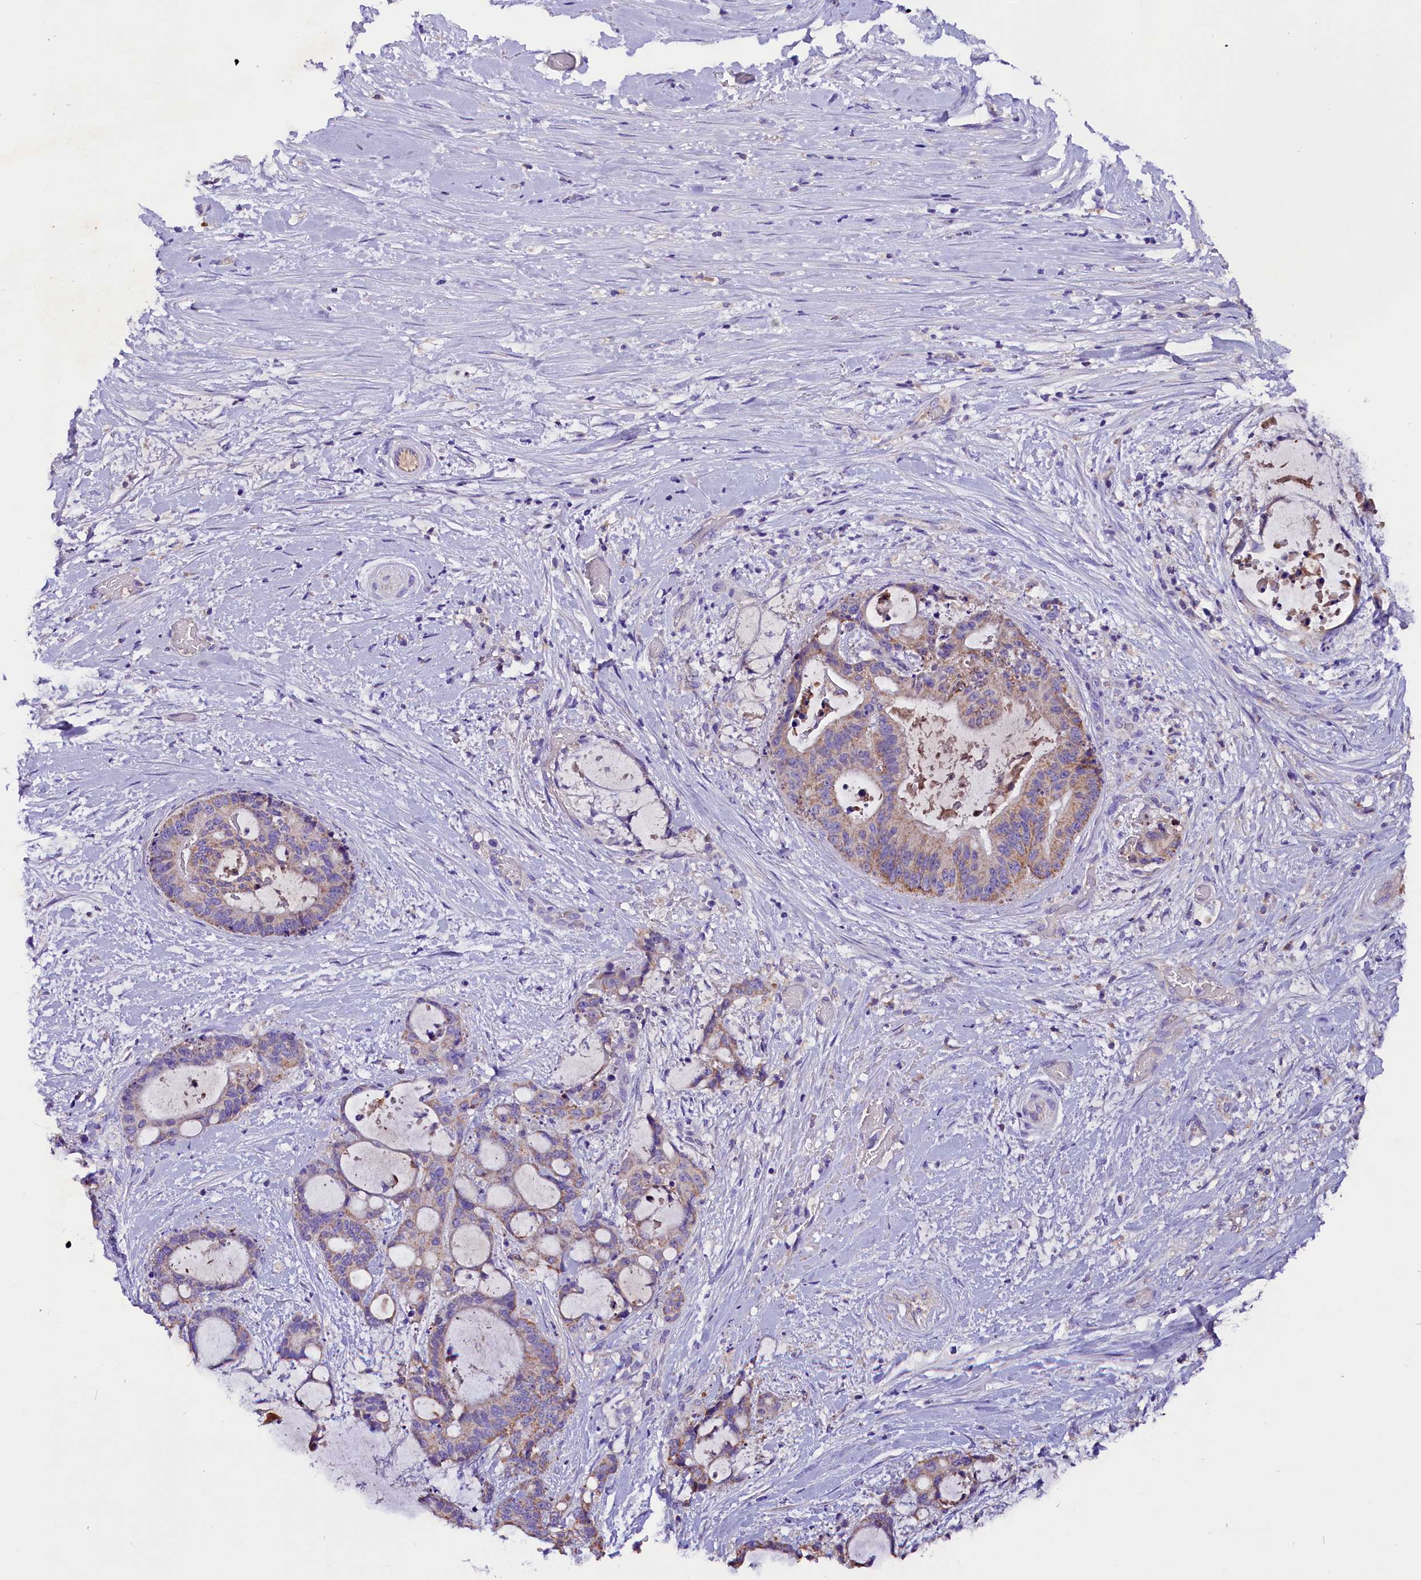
{"staining": {"intensity": "weak", "quantity": ">75%", "location": "cytoplasmic/membranous"}, "tissue": "liver cancer", "cell_type": "Tumor cells", "image_type": "cancer", "snomed": [{"axis": "morphology", "description": "Normal tissue, NOS"}, {"axis": "morphology", "description": "Cholangiocarcinoma"}, {"axis": "topography", "description": "Liver"}, {"axis": "topography", "description": "Peripheral nerve tissue"}], "caption": "Protein staining exhibits weak cytoplasmic/membranous expression in about >75% of tumor cells in liver cholangiocarcinoma. Using DAB (brown) and hematoxylin (blue) stains, captured at high magnification using brightfield microscopy.", "gene": "SIX5", "patient": {"sex": "female", "age": 73}}